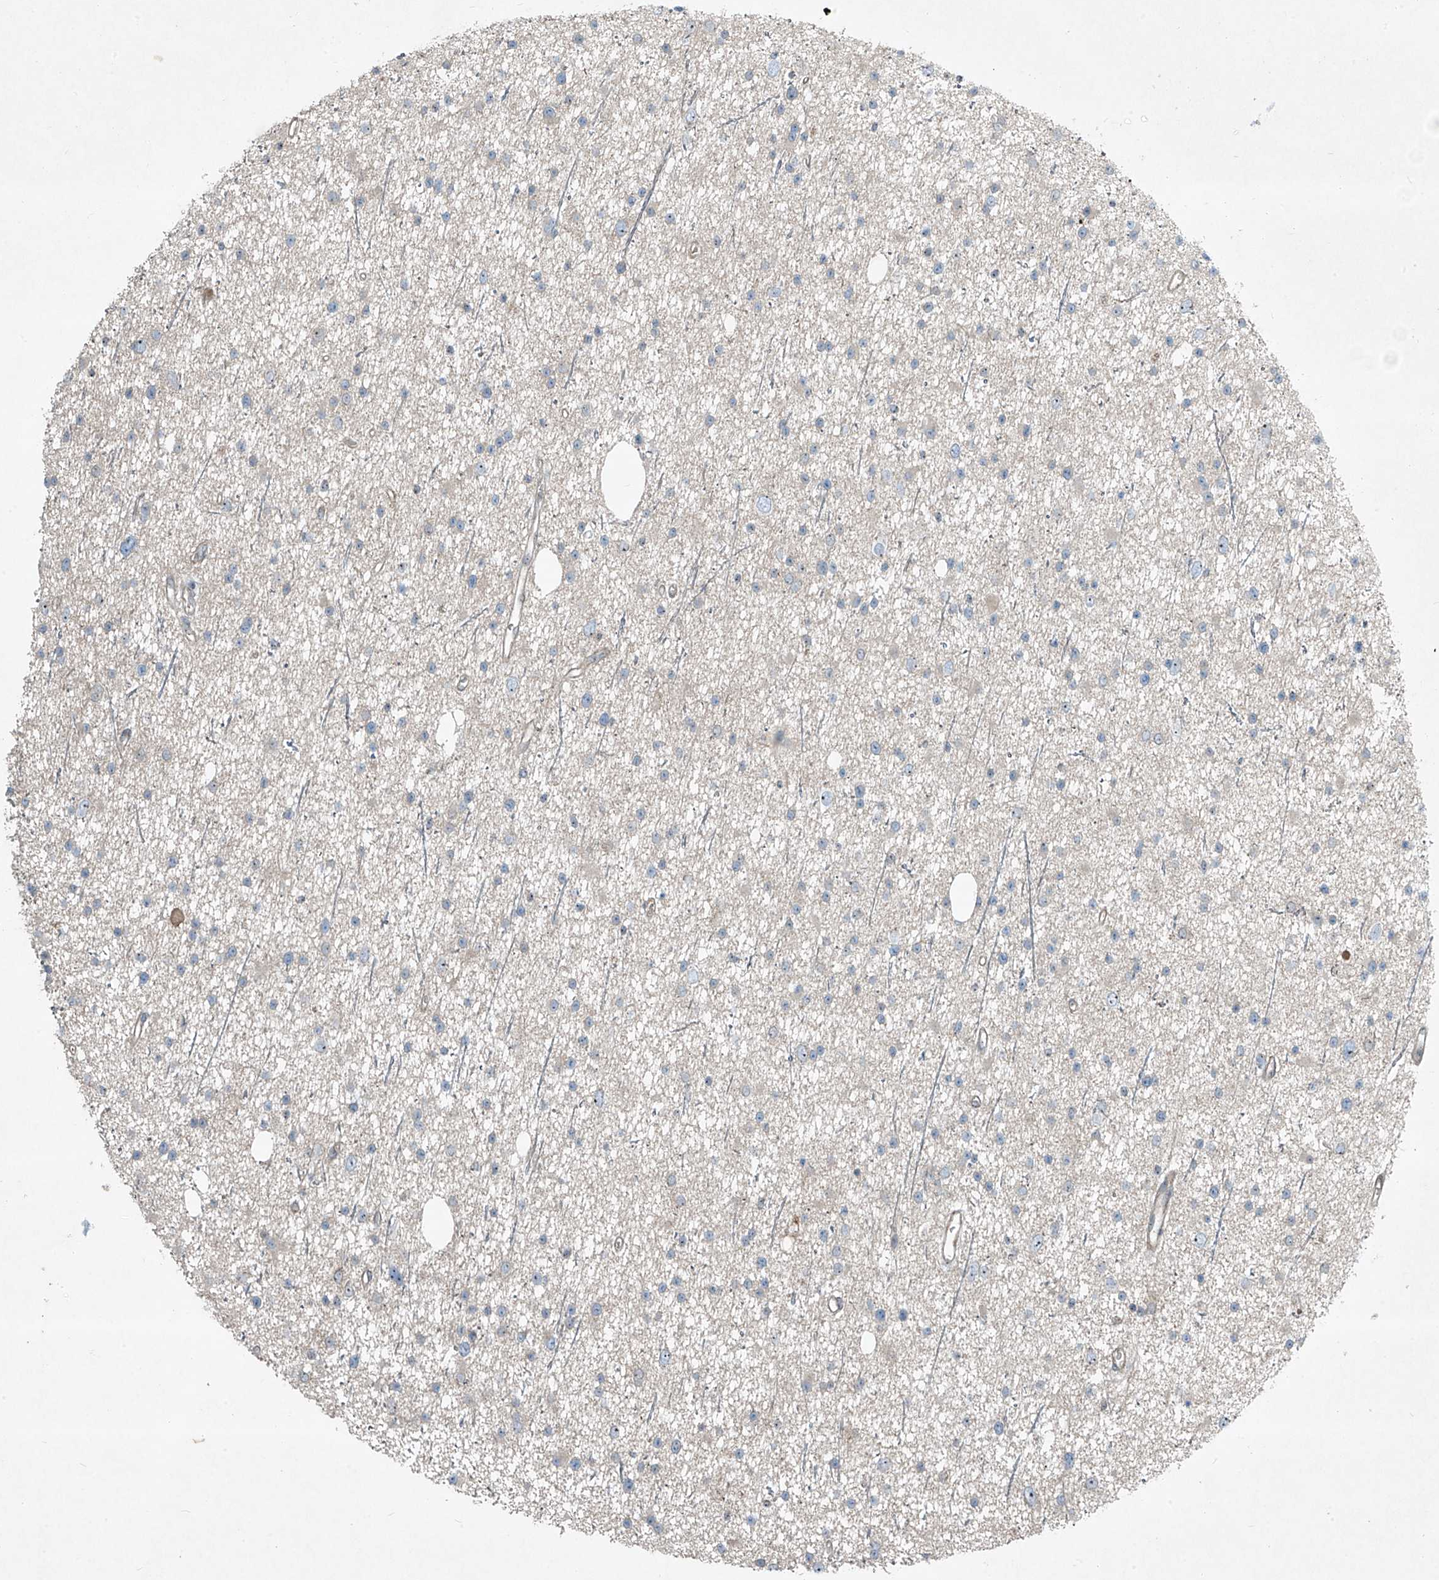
{"staining": {"intensity": "negative", "quantity": "none", "location": "none"}, "tissue": "glioma", "cell_type": "Tumor cells", "image_type": "cancer", "snomed": [{"axis": "morphology", "description": "Glioma, malignant, Low grade"}, {"axis": "topography", "description": "Cerebral cortex"}], "caption": "The histopathology image reveals no significant staining in tumor cells of glioma.", "gene": "PPCS", "patient": {"sex": "female", "age": 39}}